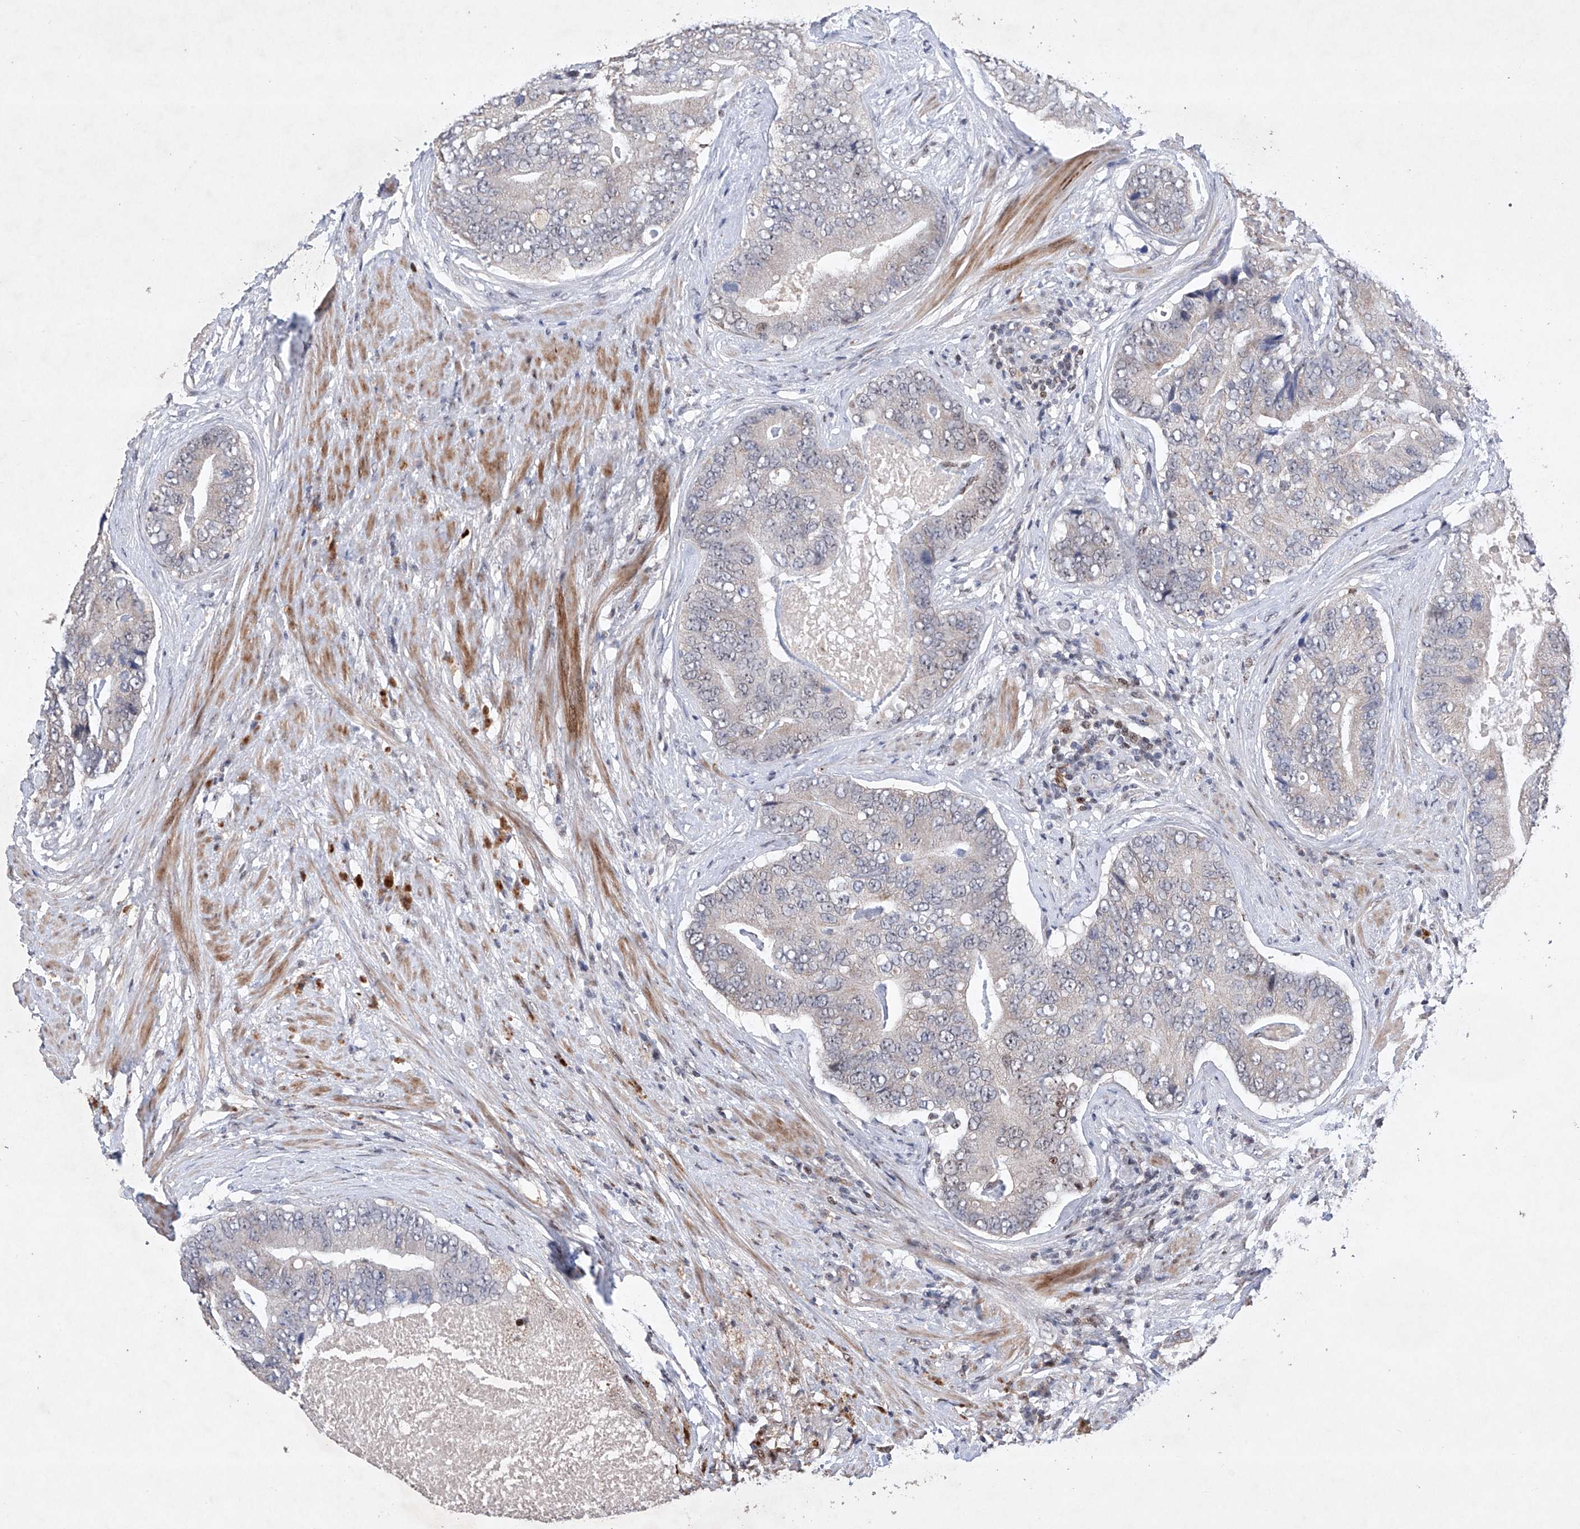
{"staining": {"intensity": "negative", "quantity": "none", "location": "none"}, "tissue": "prostate cancer", "cell_type": "Tumor cells", "image_type": "cancer", "snomed": [{"axis": "morphology", "description": "Adenocarcinoma, High grade"}, {"axis": "topography", "description": "Prostate"}], "caption": "Histopathology image shows no significant protein expression in tumor cells of prostate high-grade adenocarcinoma.", "gene": "AFG1L", "patient": {"sex": "male", "age": 70}}